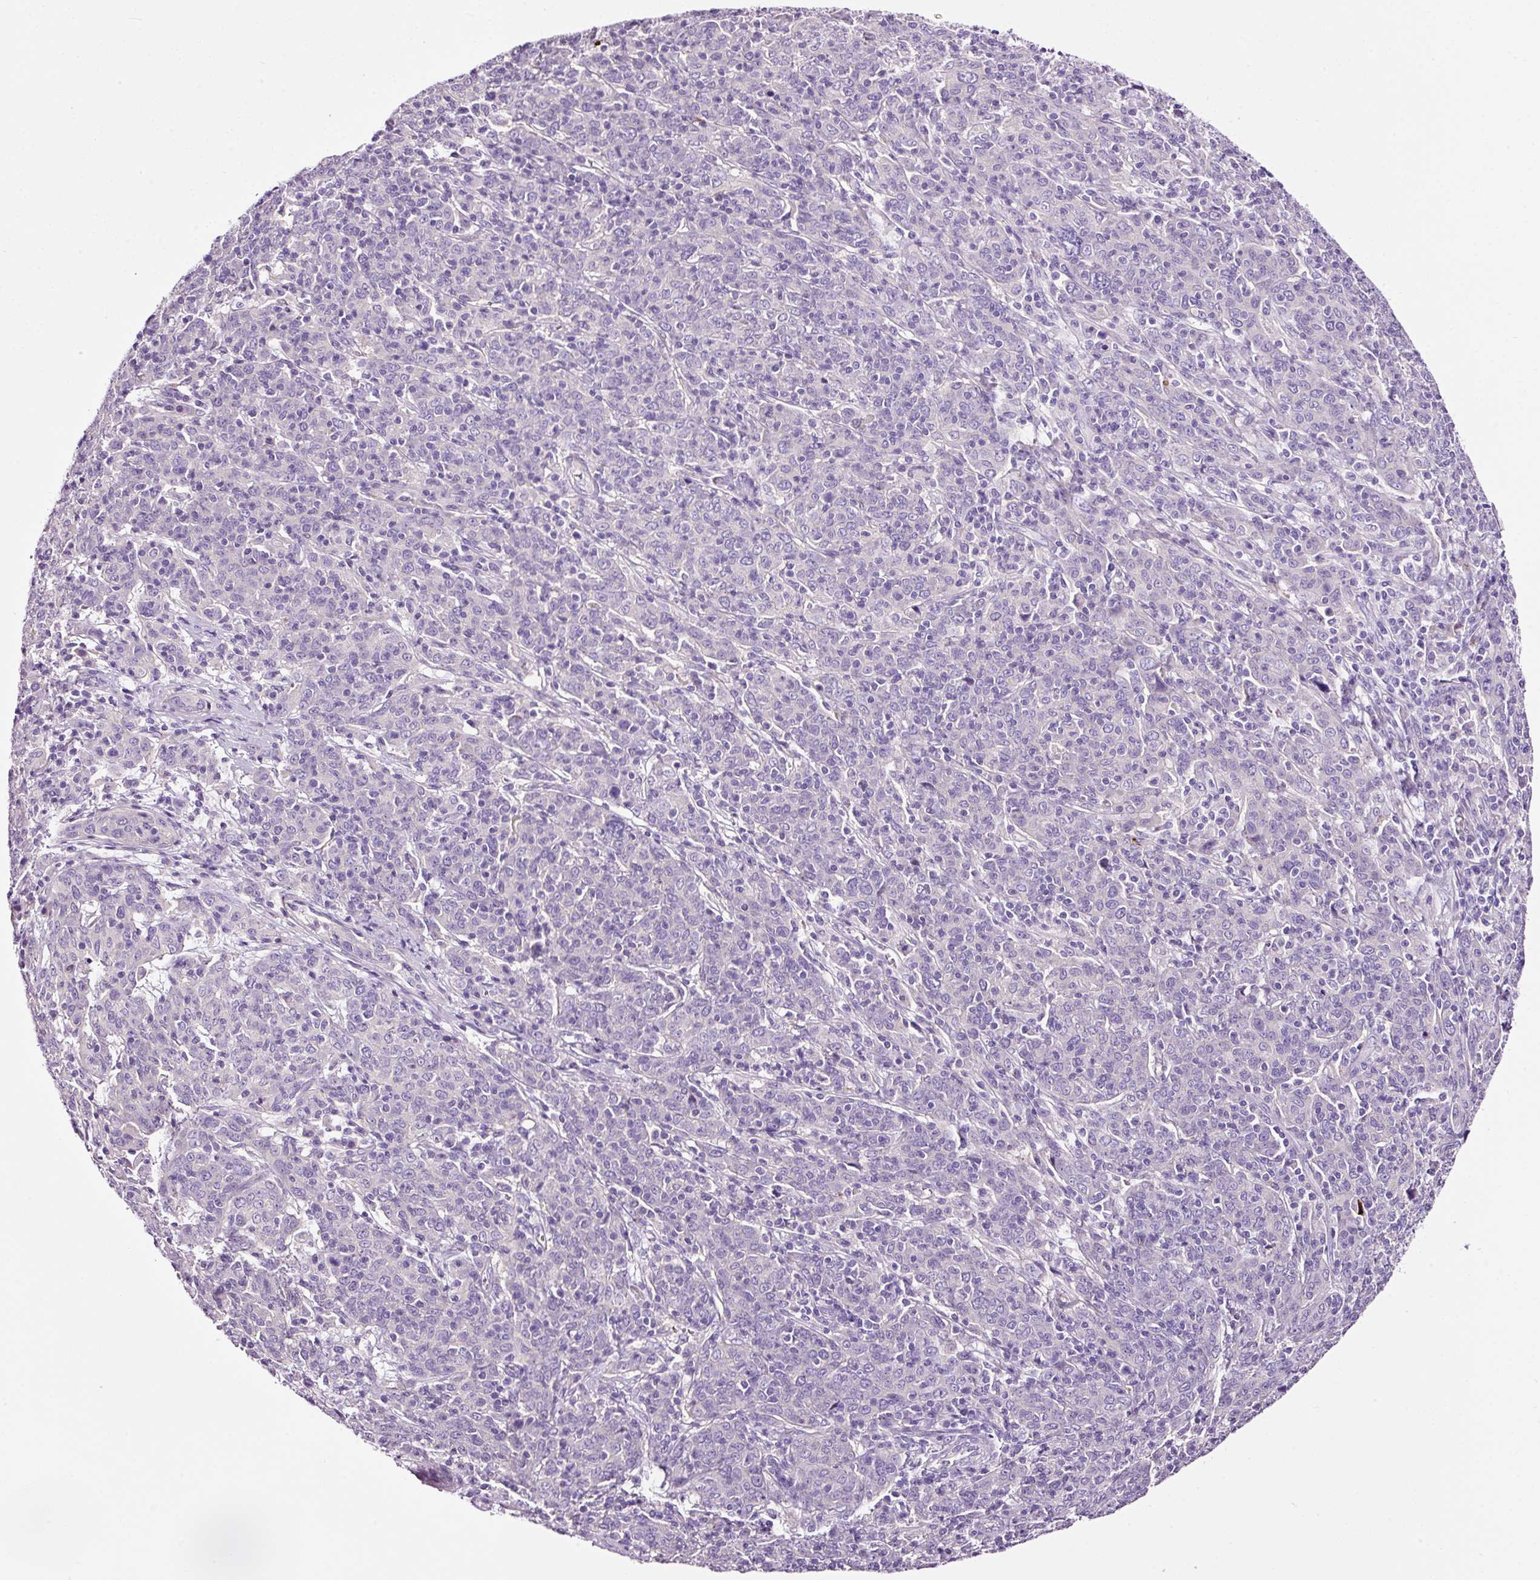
{"staining": {"intensity": "negative", "quantity": "none", "location": "none"}, "tissue": "cervical cancer", "cell_type": "Tumor cells", "image_type": "cancer", "snomed": [{"axis": "morphology", "description": "Squamous cell carcinoma, NOS"}, {"axis": "topography", "description": "Cervix"}], "caption": "This is an immunohistochemistry (IHC) histopathology image of human cervical squamous cell carcinoma. There is no positivity in tumor cells.", "gene": "PAM", "patient": {"sex": "female", "age": 67}}